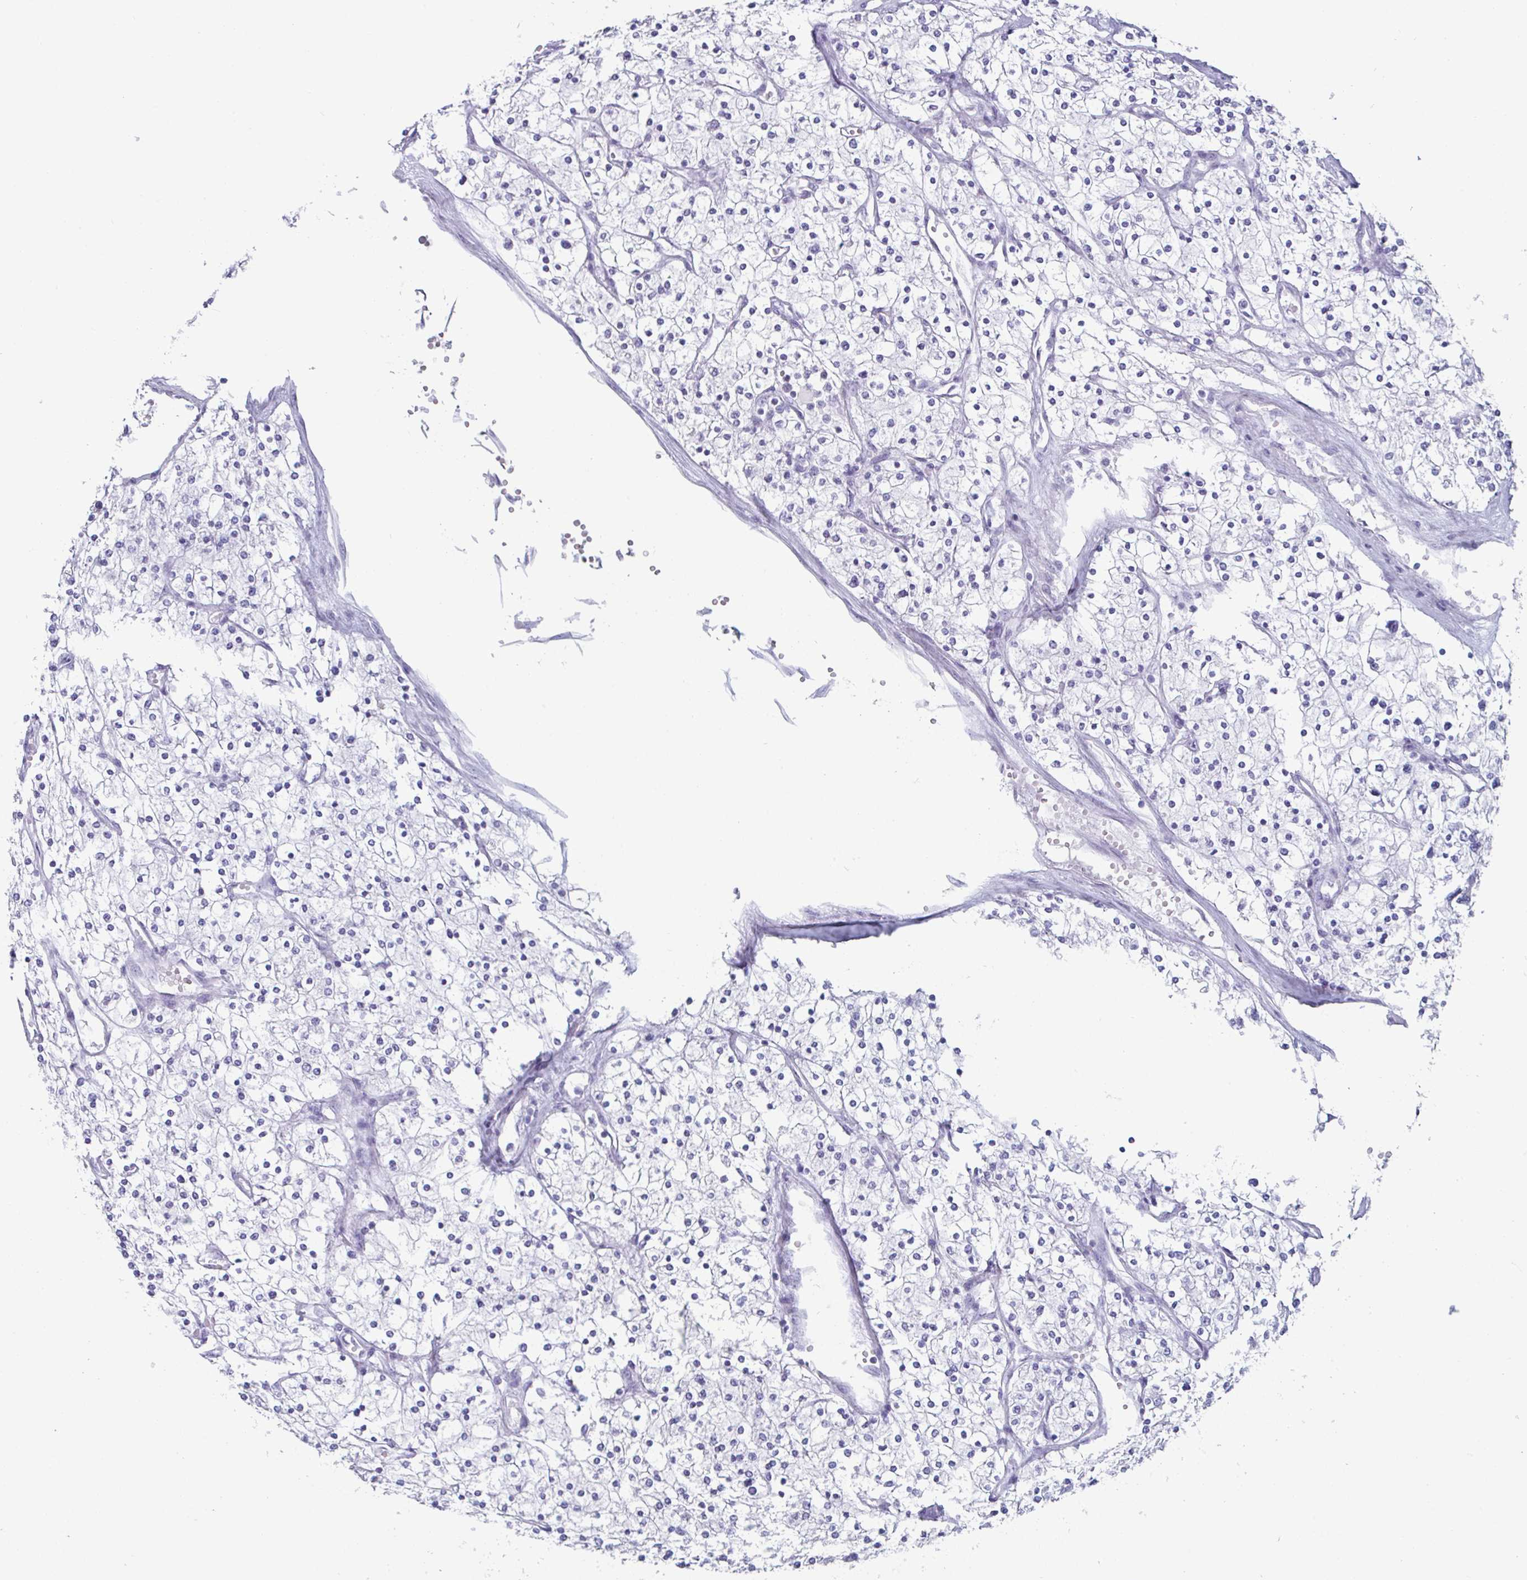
{"staining": {"intensity": "negative", "quantity": "none", "location": "none"}, "tissue": "renal cancer", "cell_type": "Tumor cells", "image_type": "cancer", "snomed": [{"axis": "morphology", "description": "Adenocarcinoma, NOS"}, {"axis": "topography", "description": "Kidney"}], "caption": "Tumor cells show no significant protein positivity in renal cancer.", "gene": "CREG2", "patient": {"sex": "male", "age": 80}}